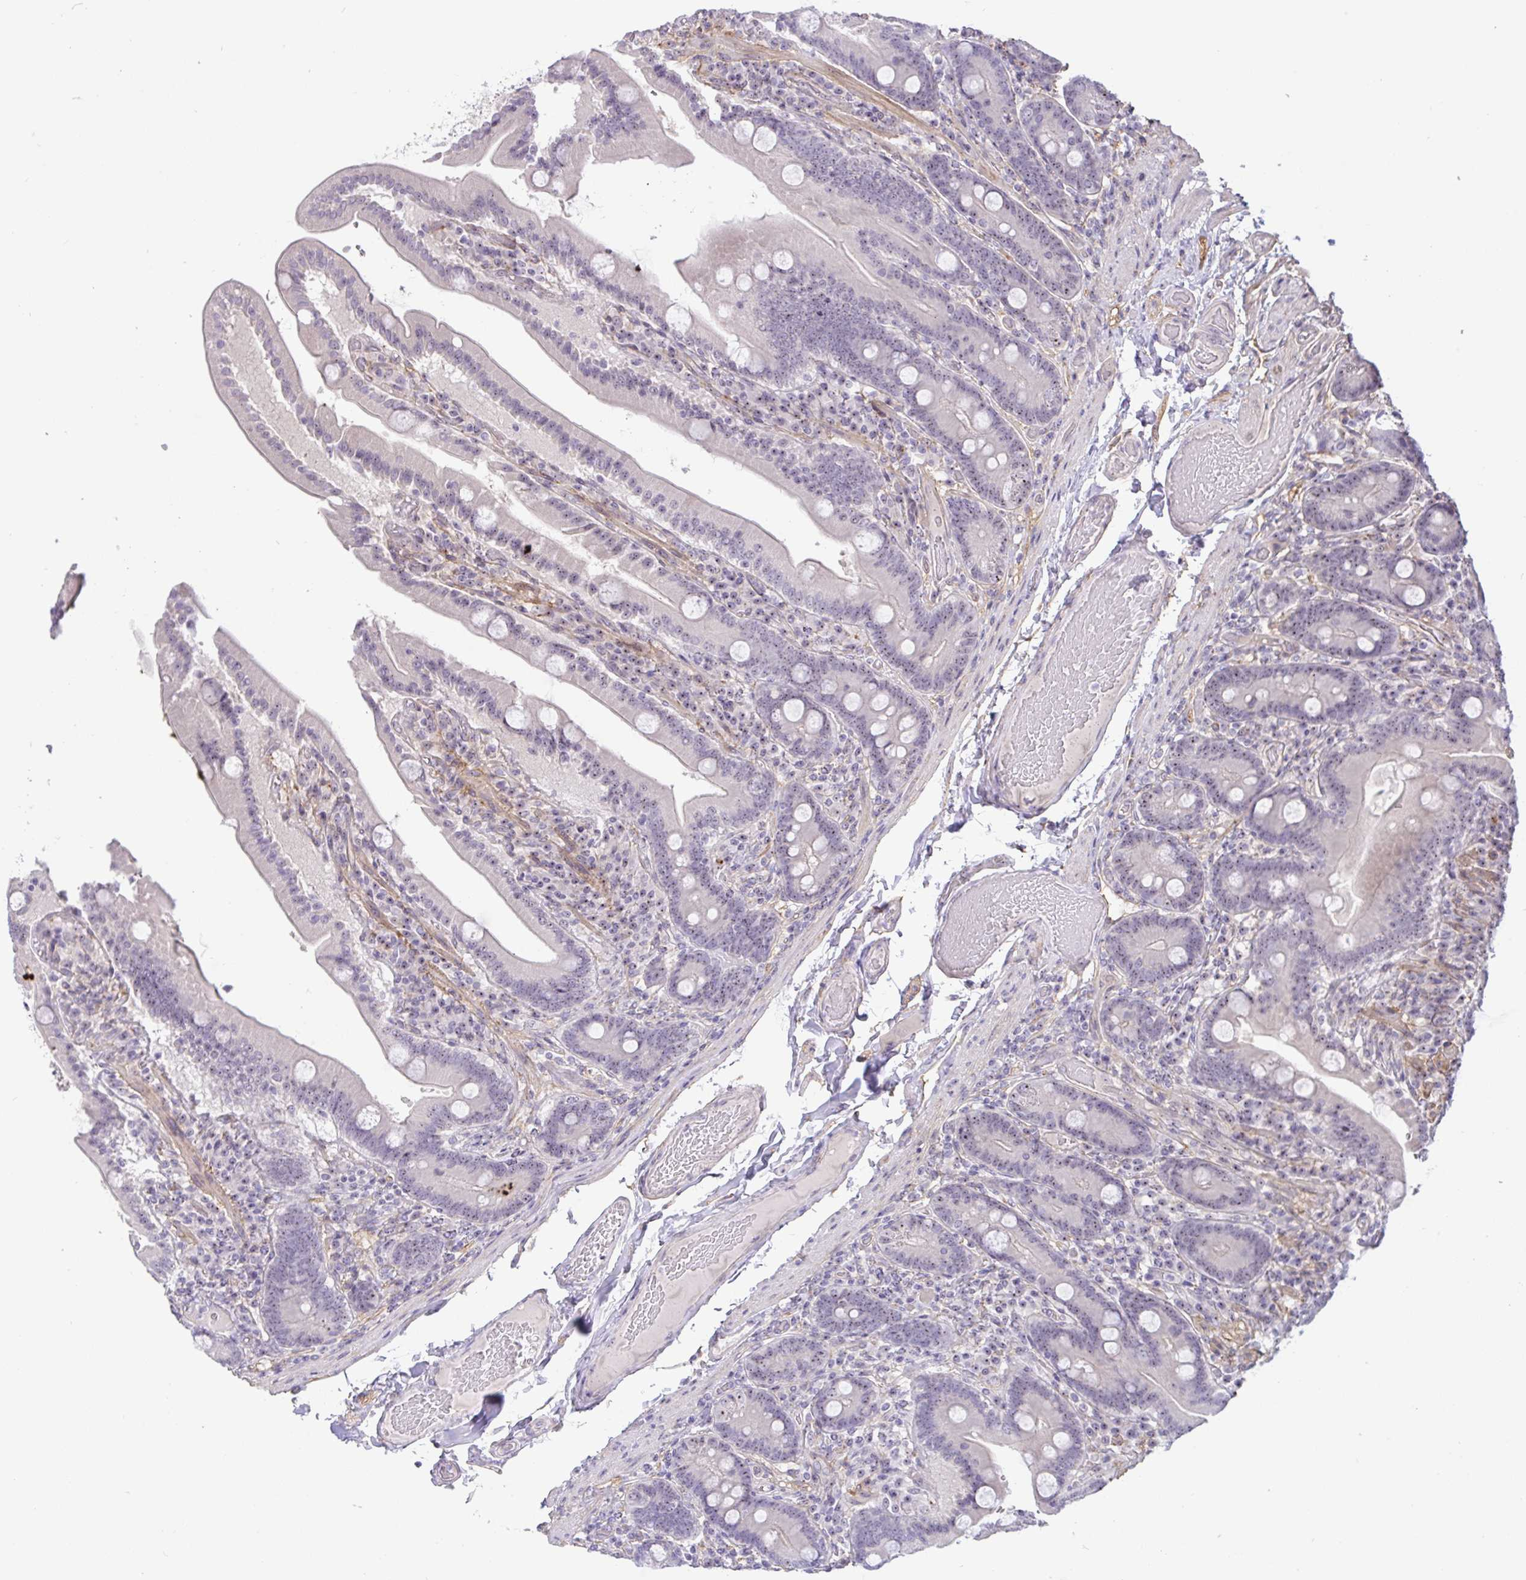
{"staining": {"intensity": "weak", "quantity": "25%-75%", "location": "nuclear"}, "tissue": "duodenum", "cell_type": "Glandular cells", "image_type": "normal", "snomed": [{"axis": "morphology", "description": "Normal tissue, NOS"}, {"axis": "topography", "description": "Duodenum"}], "caption": "Immunohistochemical staining of unremarkable human duodenum displays weak nuclear protein positivity in about 25%-75% of glandular cells.", "gene": "MXRA8", "patient": {"sex": "female", "age": 62}}